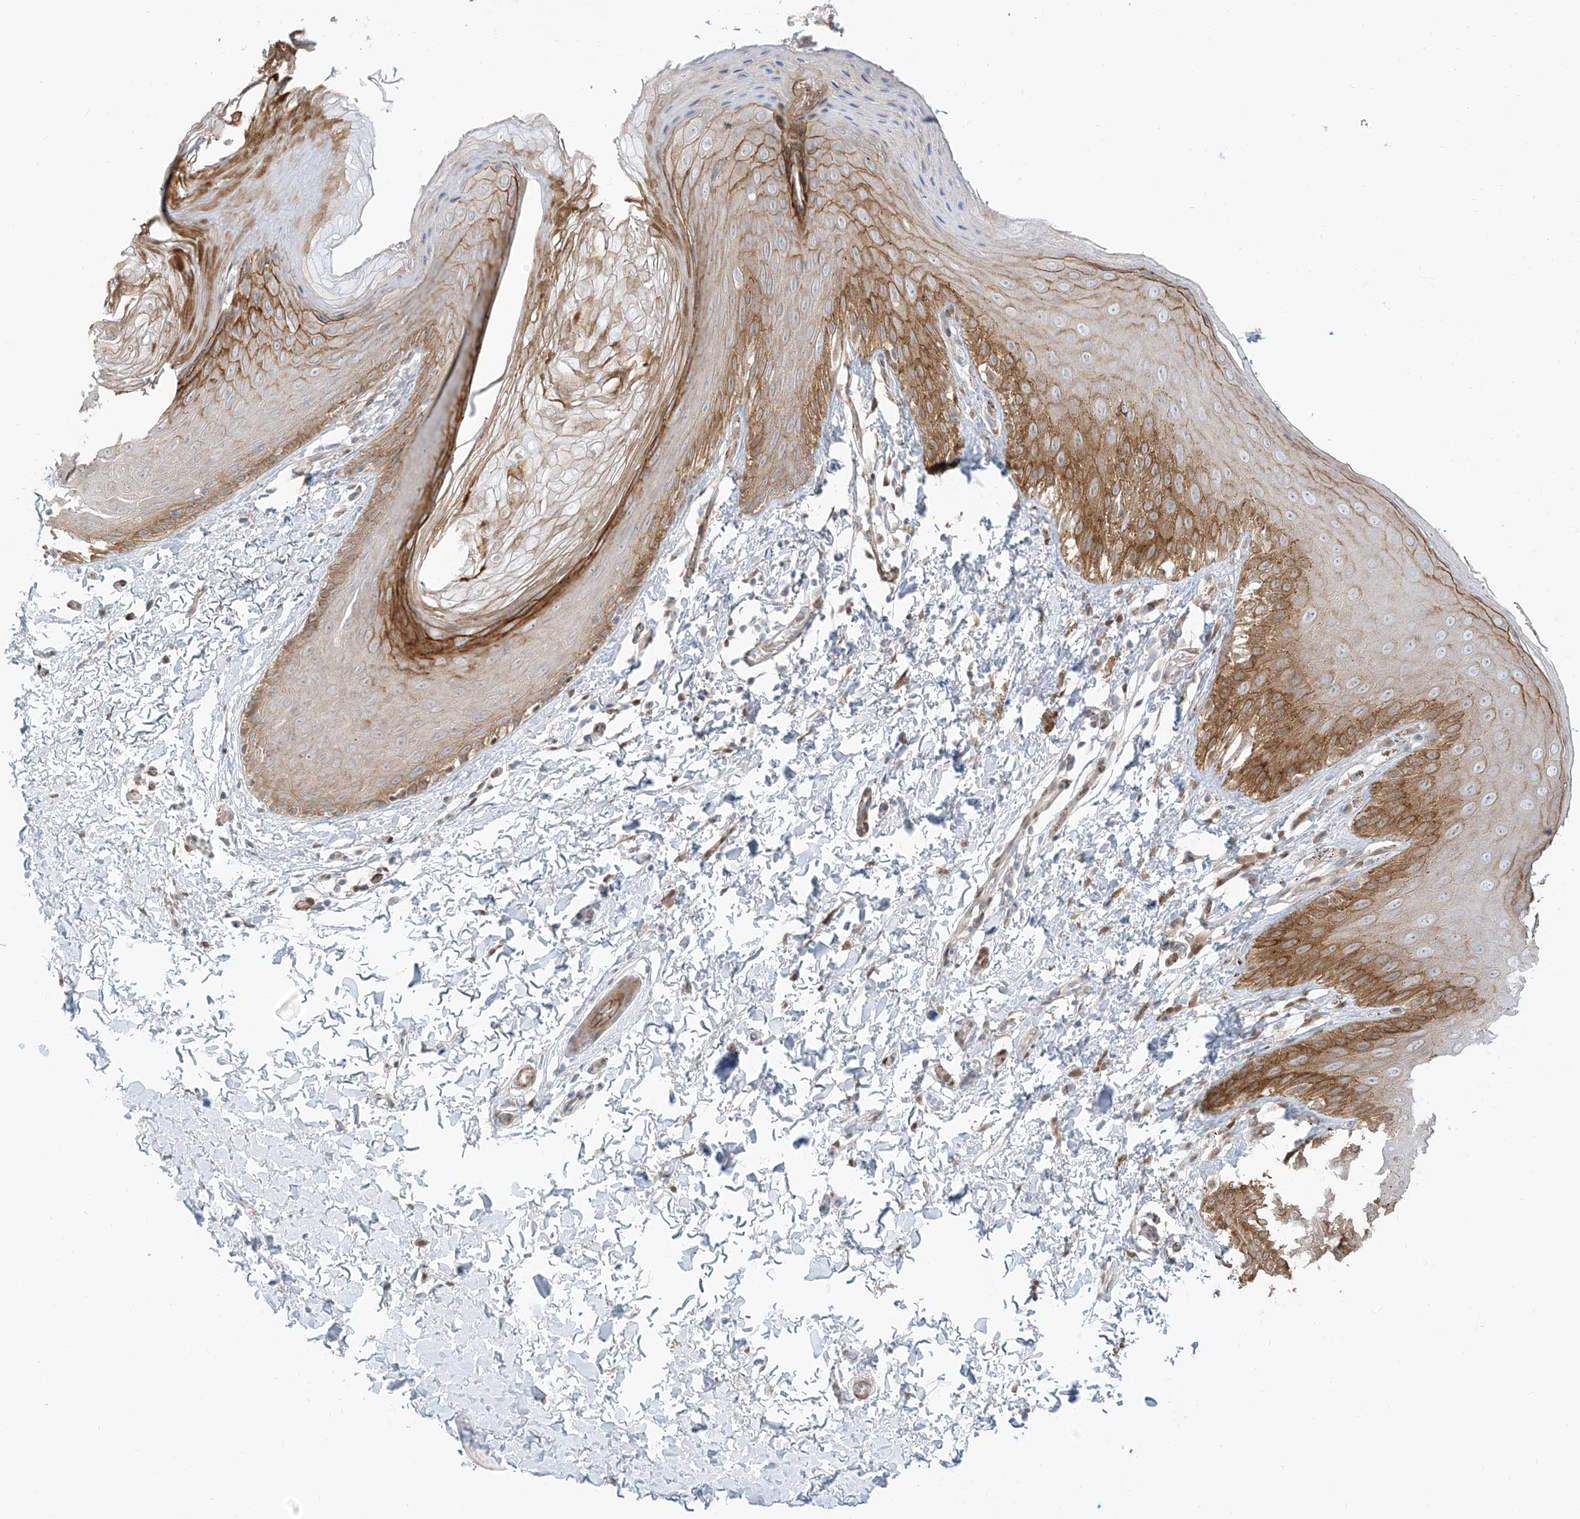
{"staining": {"intensity": "moderate", "quantity": ">75%", "location": "cytoplasmic/membranous"}, "tissue": "skin", "cell_type": "Epidermal cells", "image_type": "normal", "snomed": [{"axis": "morphology", "description": "Normal tissue, NOS"}, {"axis": "topography", "description": "Anal"}], "caption": "A high-resolution photomicrograph shows immunohistochemistry (IHC) staining of normal skin, which exhibits moderate cytoplasmic/membranous expression in about >75% of epidermal cells. The staining was performed using DAB to visualize the protein expression in brown, while the nuclei were stained in blue with hematoxylin (Magnification: 20x).", "gene": "RIN1", "patient": {"sex": "male", "age": 44}}